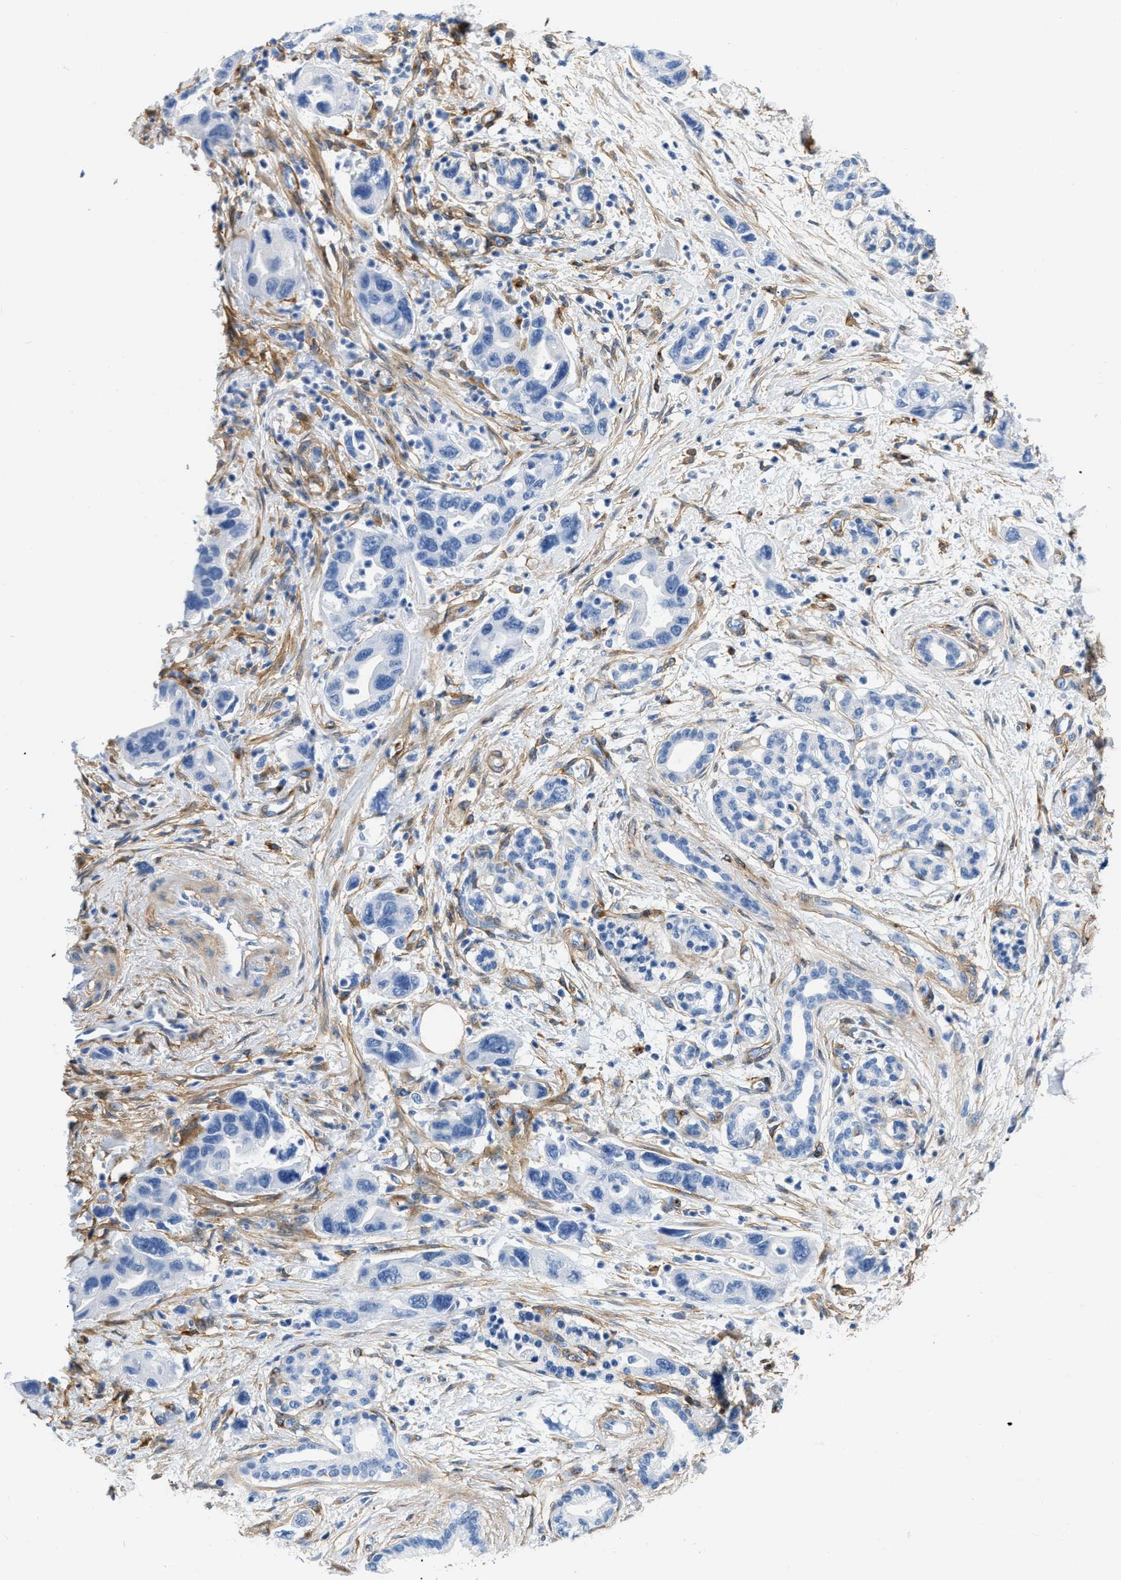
{"staining": {"intensity": "negative", "quantity": "none", "location": "none"}, "tissue": "pancreatic cancer", "cell_type": "Tumor cells", "image_type": "cancer", "snomed": [{"axis": "morphology", "description": "Normal tissue, NOS"}, {"axis": "morphology", "description": "Adenocarcinoma, NOS"}, {"axis": "topography", "description": "Pancreas"}], "caption": "Pancreatic cancer was stained to show a protein in brown. There is no significant staining in tumor cells. Brightfield microscopy of IHC stained with DAB (3,3'-diaminobenzidine) (brown) and hematoxylin (blue), captured at high magnification.", "gene": "PDGFRB", "patient": {"sex": "female", "age": 71}}